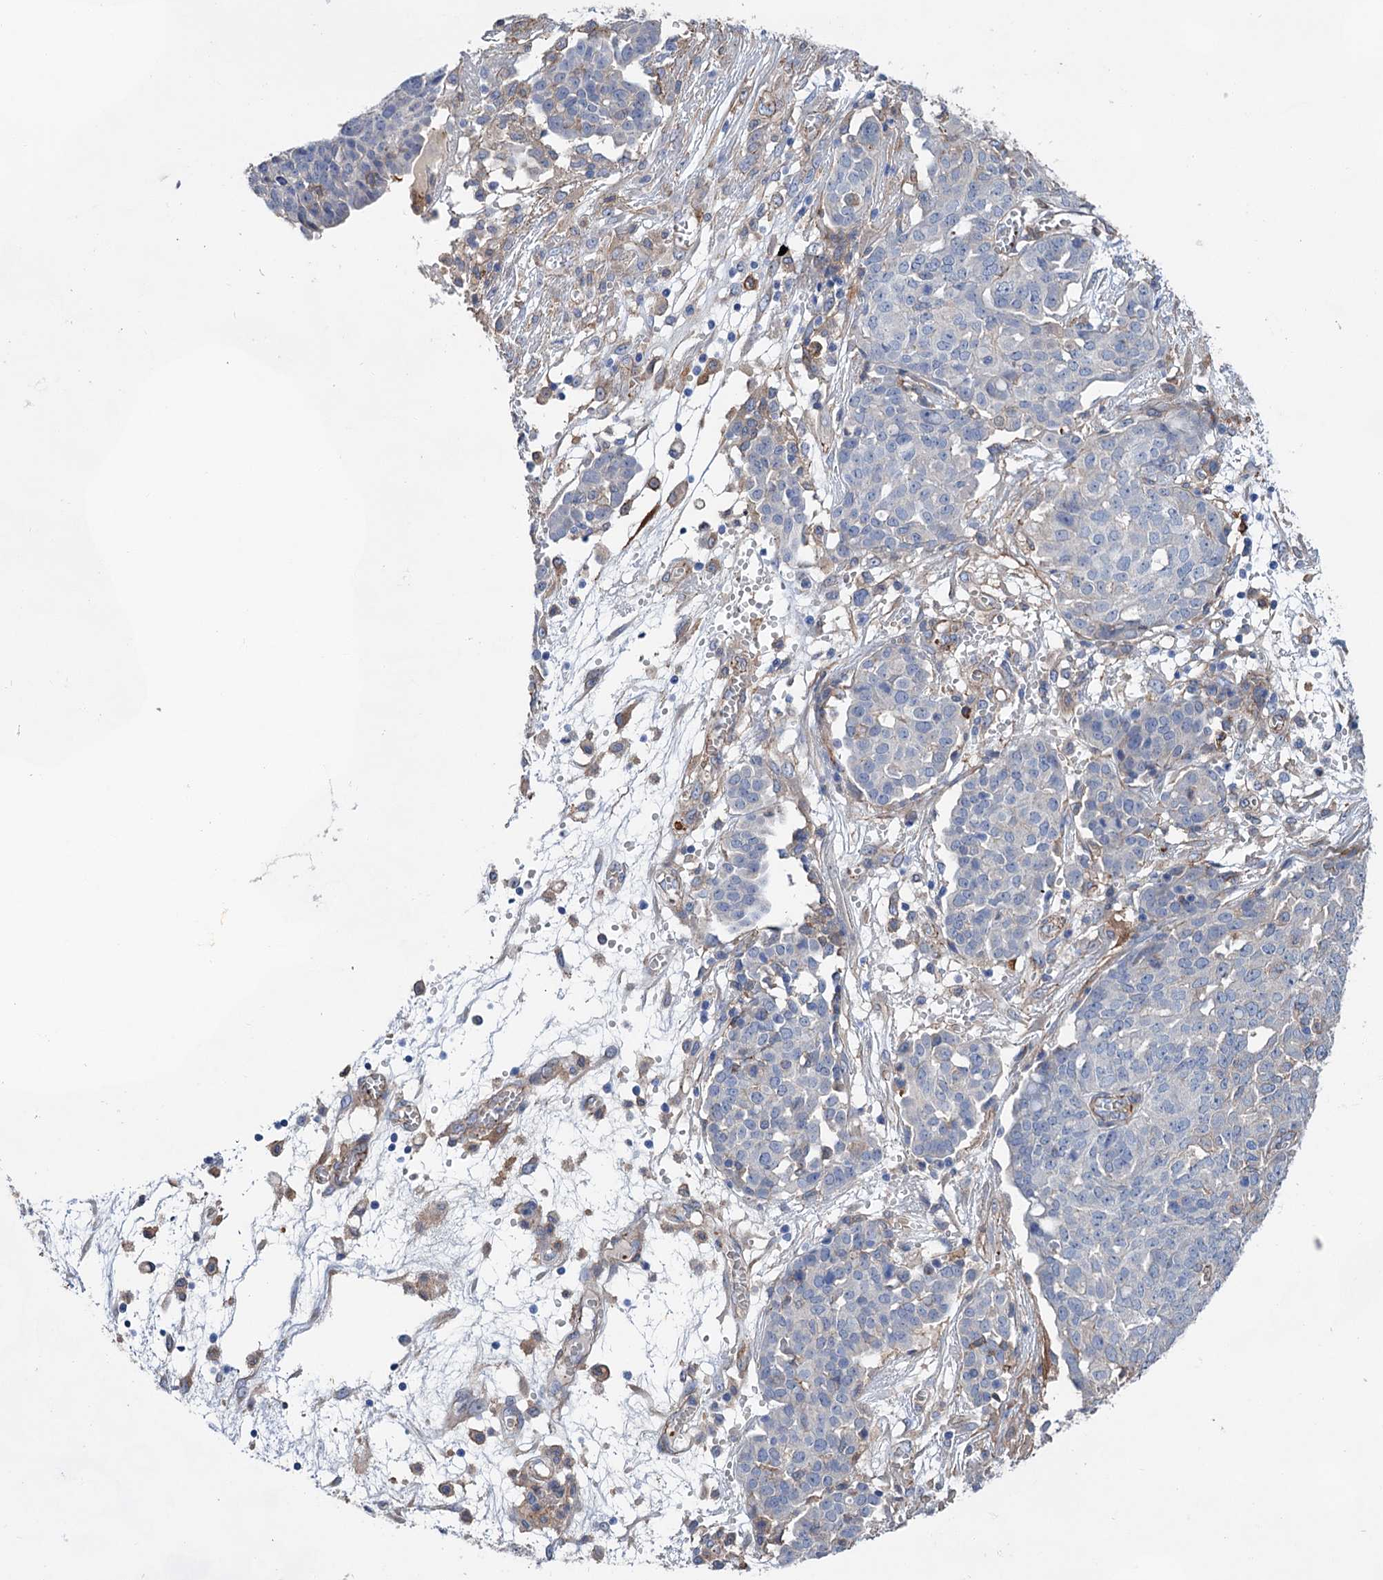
{"staining": {"intensity": "negative", "quantity": "none", "location": "none"}, "tissue": "ovarian cancer", "cell_type": "Tumor cells", "image_type": "cancer", "snomed": [{"axis": "morphology", "description": "Cystadenocarcinoma, serous, NOS"}, {"axis": "topography", "description": "Soft tissue"}, {"axis": "topography", "description": "Ovary"}], "caption": "Serous cystadenocarcinoma (ovarian) stained for a protein using IHC shows no expression tumor cells.", "gene": "TMTC3", "patient": {"sex": "female", "age": 57}}